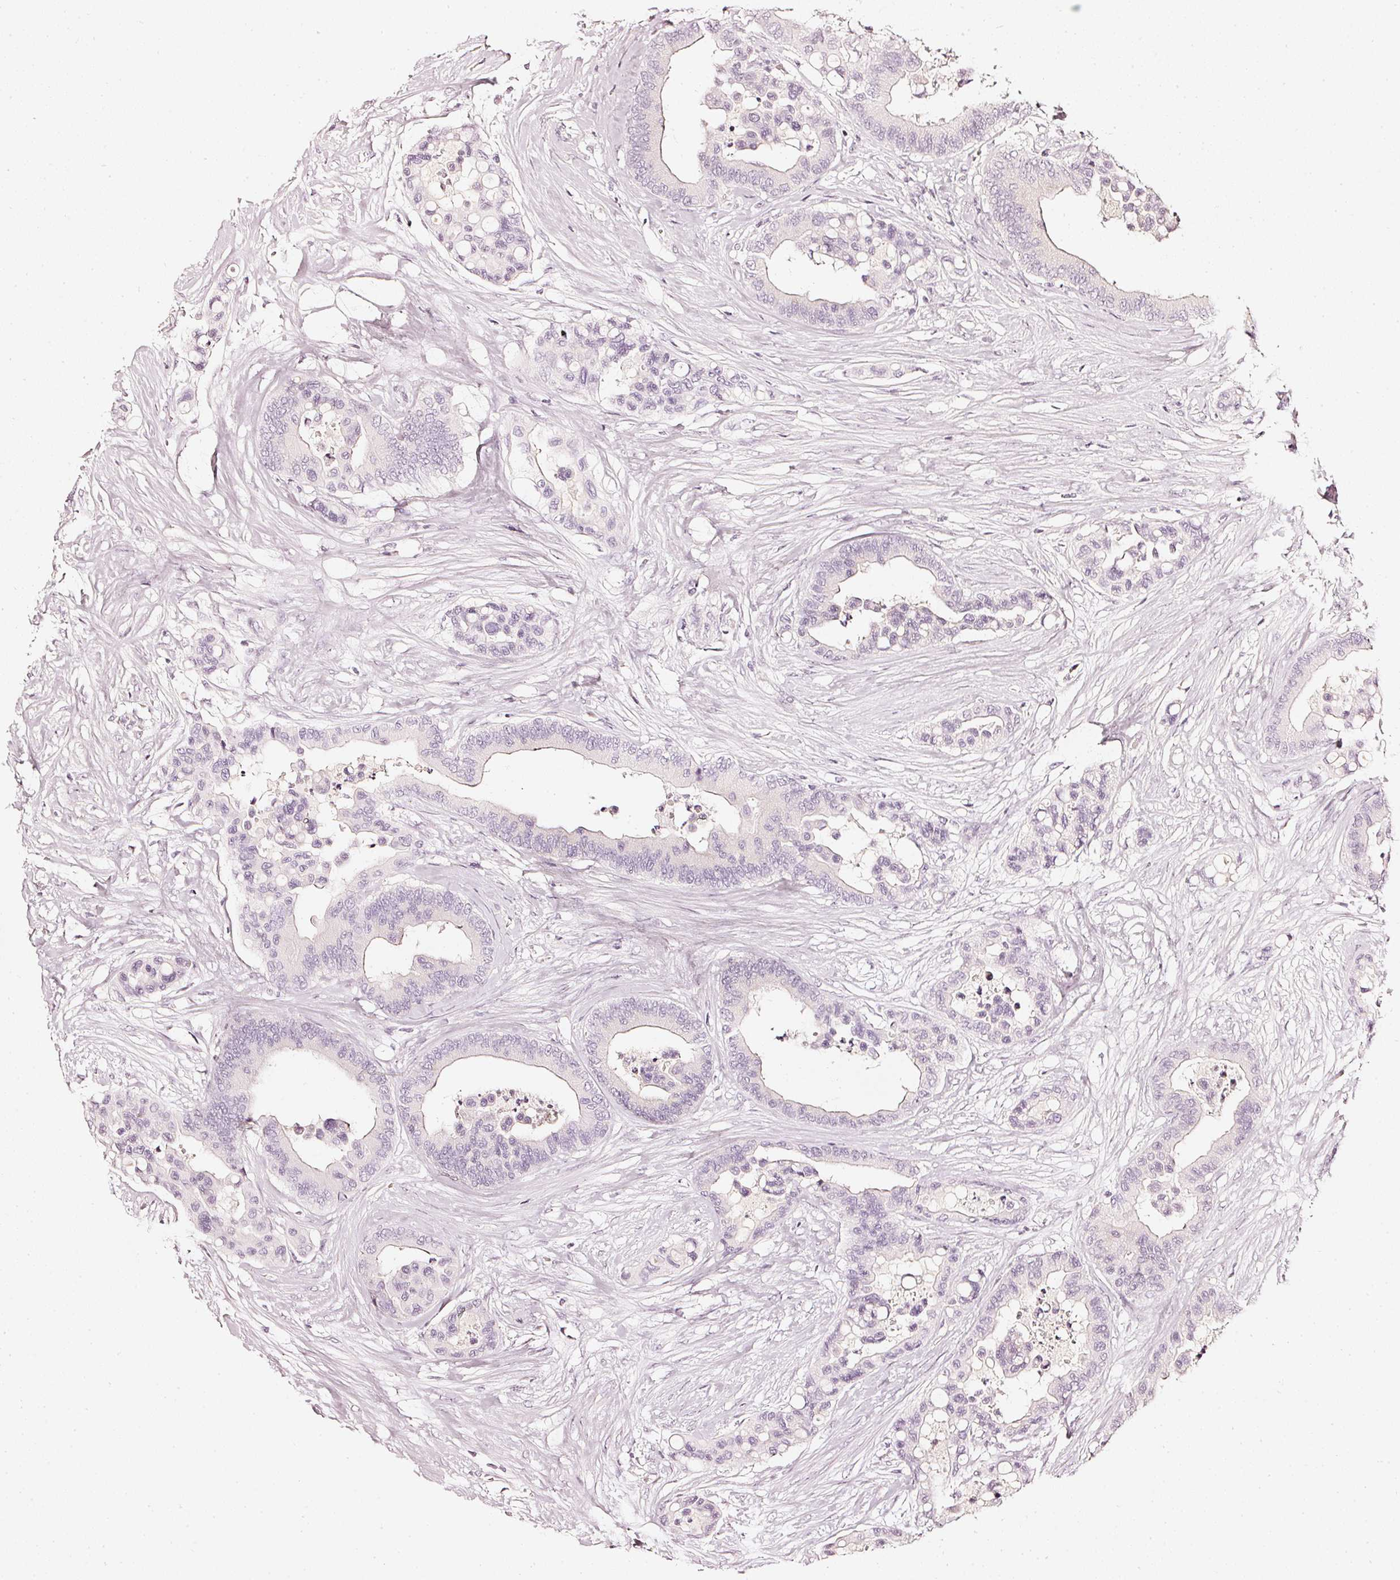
{"staining": {"intensity": "negative", "quantity": "none", "location": "none"}, "tissue": "colorectal cancer", "cell_type": "Tumor cells", "image_type": "cancer", "snomed": [{"axis": "morphology", "description": "Adenocarcinoma, NOS"}, {"axis": "topography", "description": "Colon"}], "caption": "This is a micrograph of immunohistochemistry staining of colorectal cancer, which shows no positivity in tumor cells.", "gene": "CNP", "patient": {"sex": "male", "age": 82}}